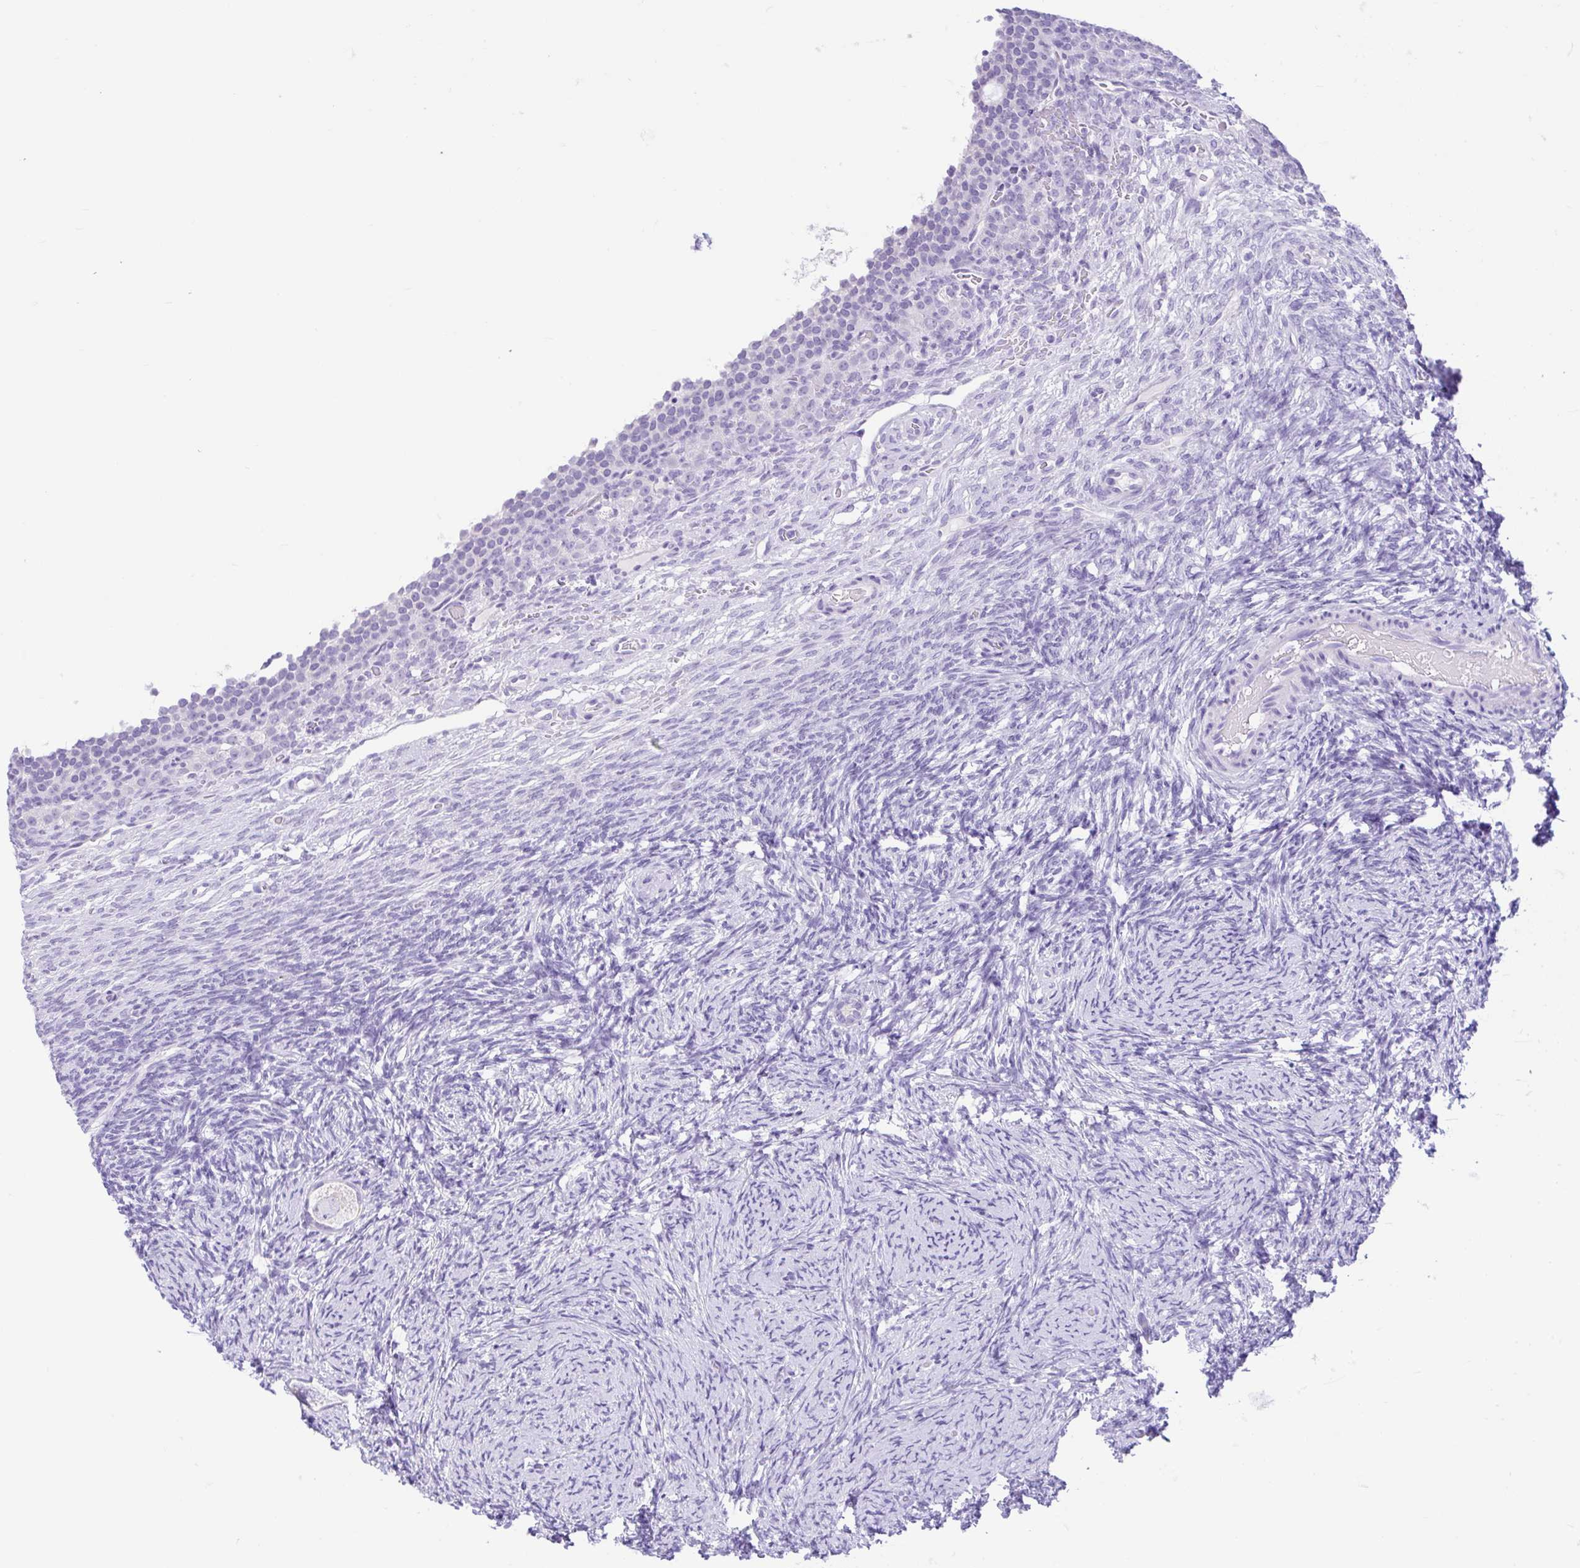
{"staining": {"intensity": "negative", "quantity": "none", "location": "none"}, "tissue": "ovary", "cell_type": "Follicle cells", "image_type": "normal", "snomed": [{"axis": "morphology", "description": "Normal tissue, NOS"}, {"axis": "topography", "description": "Ovary"}], "caption": "IHC micrograph of benign ovary: ovary stained with DAB (3,3'-diaminobenzidine) displays no significant protein positivity in follicle cells. (Stains: DAB (3,3'-diaminobenzidine) immunohistochemistry (IHC) with hematoxylin counter stain, Microscopy: brightfield microscopy at high magnification).", "gene": "ENSG00000274792", "patient": {"sex": "female", "age": 34}}